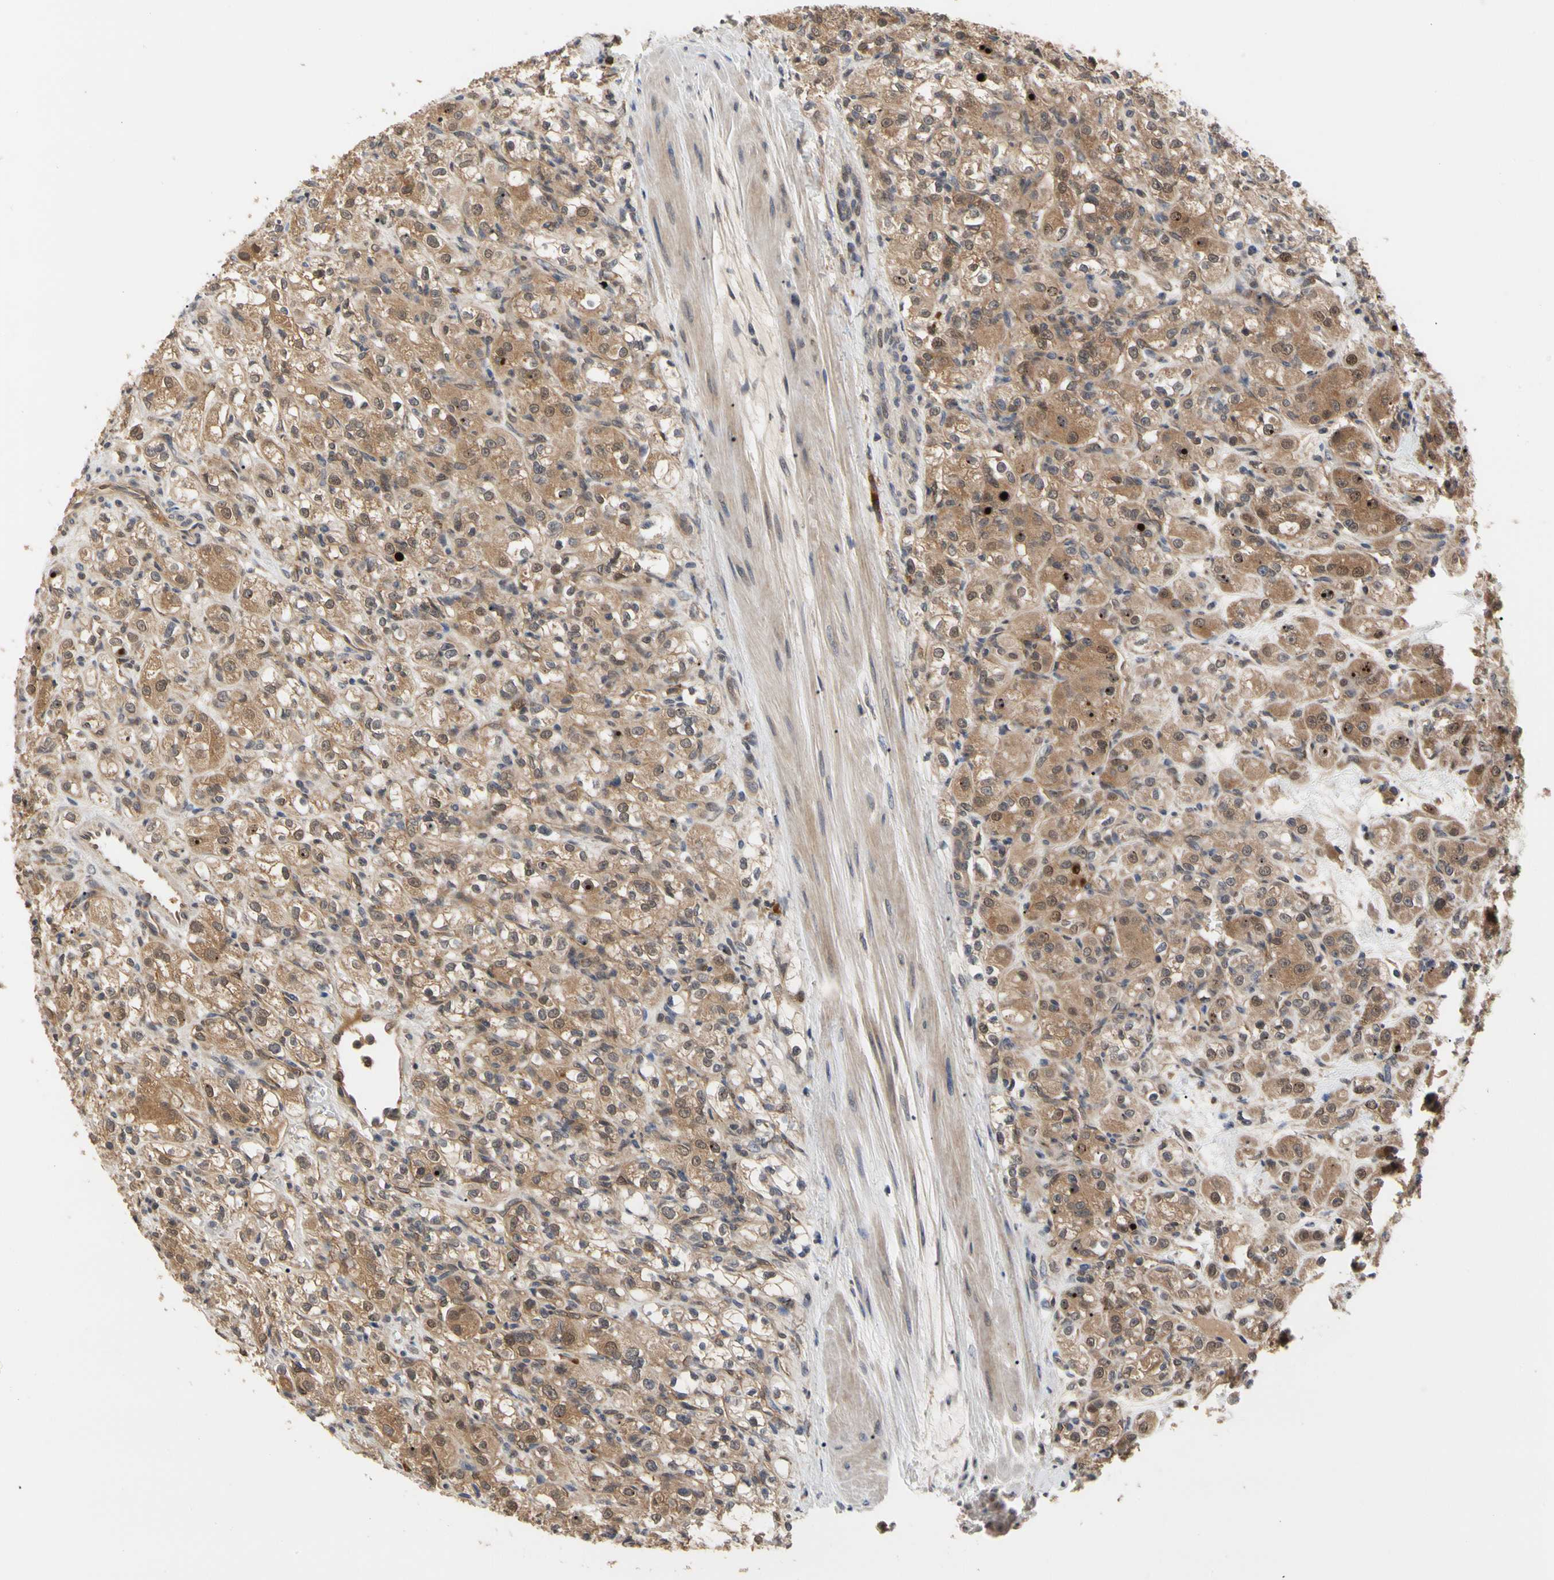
{"staining": {"intensity": "moderate", "quantity": ">75%", "location": "cytoplasmic/membranous"}, "tissue": "renal cancer", "cell_type": "Tumor cells", "image_type": "cancer", "snomed": [{"axis": "morphology", "description": "Normal tissue, NOS"}, {"axis": "morphology", "description": "Adenocarcinoma, NOS"}, {"axis": "topography", "description": "Kidney"}], "caption": "This is an image of IHC staining of renal cancer (adenocarcinoma), which shows moderate expression in the cytoplasmic/membranous of tumor cells.", "gene": "CYTIP", "patient": {"sex": "male", "age": 61}}